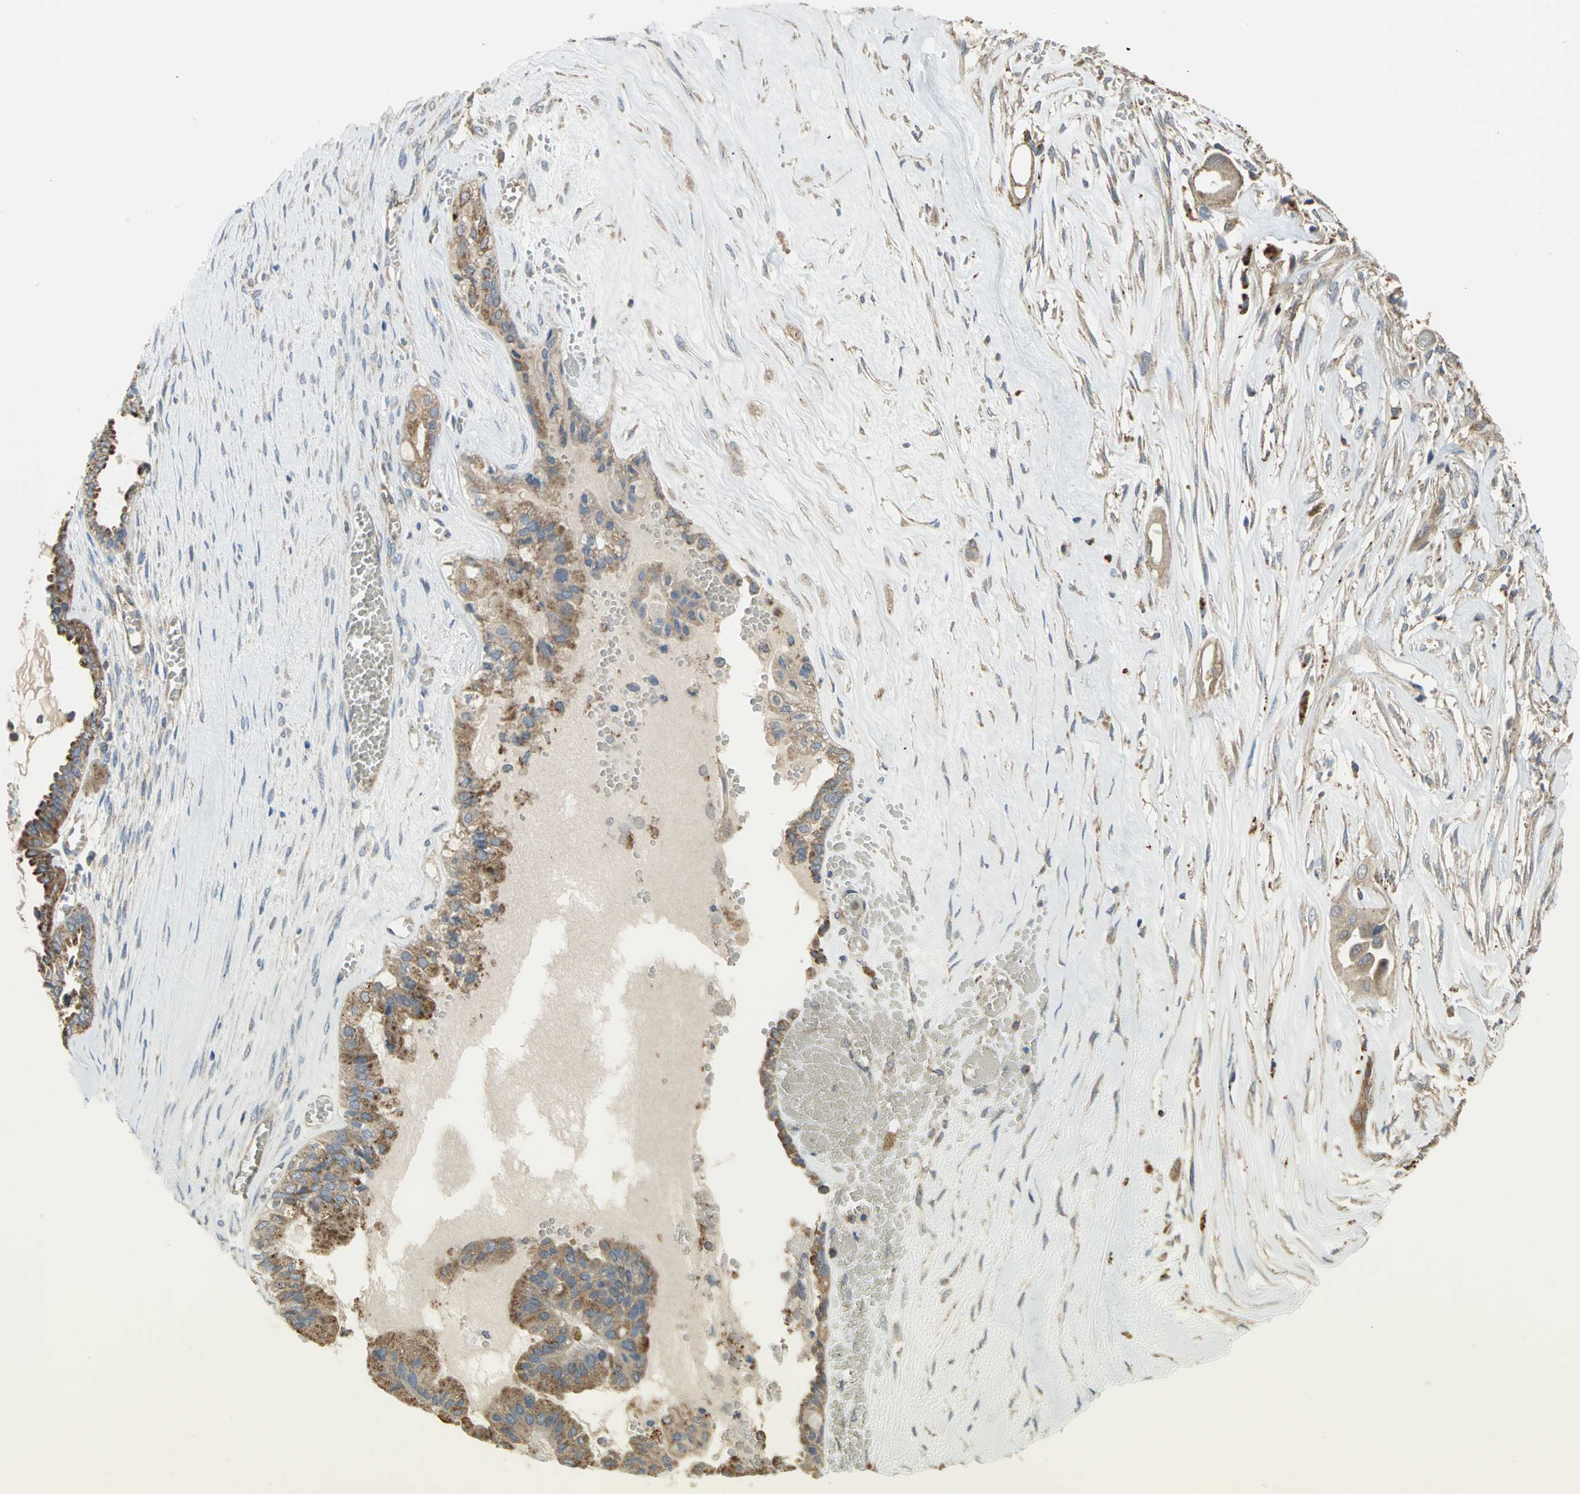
{"staining": {"intensity": "weak", "quantity": "25%-75%", "location": "cytoplasmic/membranous"}, "tissue": "ovarian cancer", "cell_type": "Tumor cells", "image_type": "cancer", "snomed": [{"axis": "morphology", "description": "Carcinoma, NOS"}, {"axis": "morphology", "description": "Carcinoma, endometroid"}, {"axis": "topography", "description": "Ovary"}], "caption": "Immunohistochemistry (DAB) staining of human ovarian cancer (endometroid carcinoma) displays weak cytoplasmic/membranous protein expression in approximately 25%-75% of tumor cells.", "gene": "DIAPH2", "patient": {"sex": "female", "age": 50}}